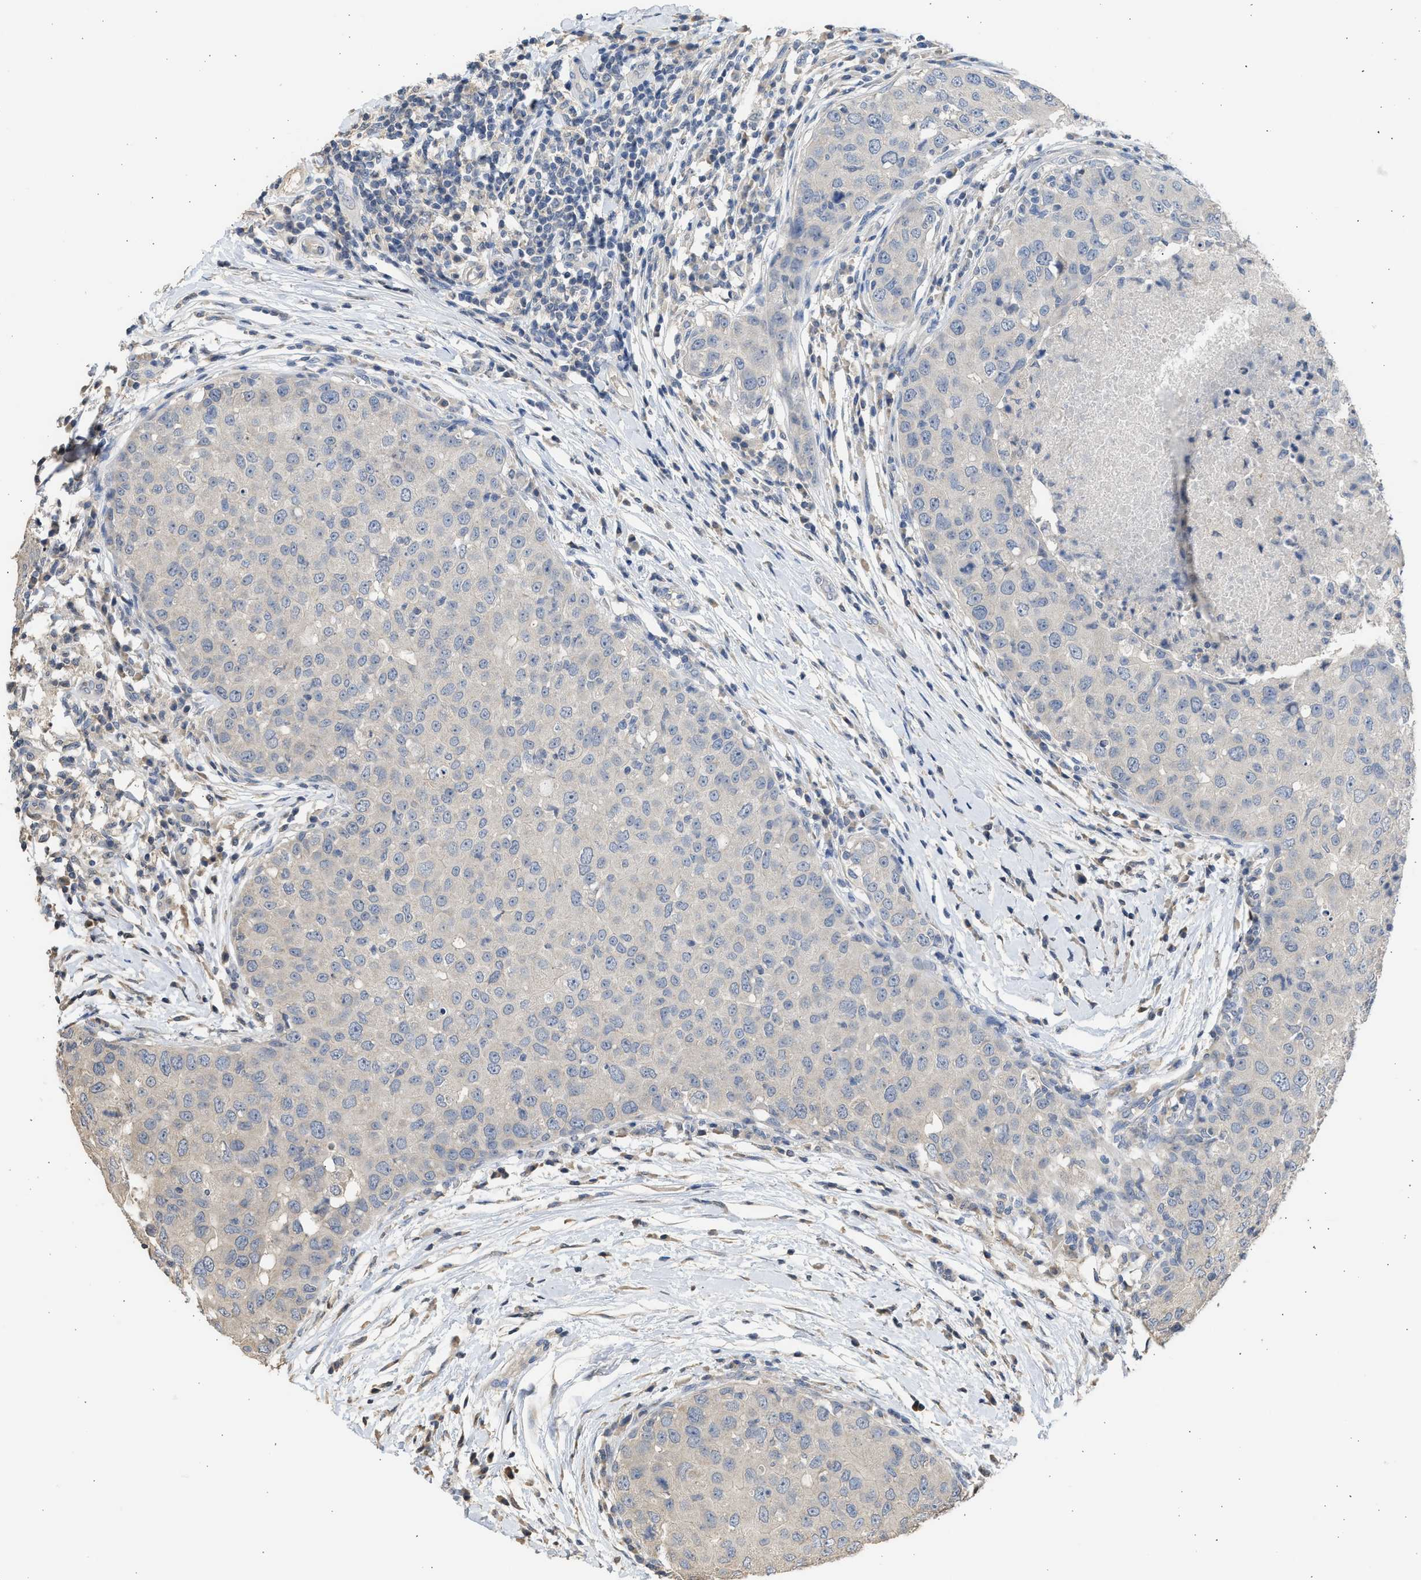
{"staining": {"intensity": "negative", "quantity": "none", "location": "none"}, "tissue": "breast cancer", "cell_type": "Tumor cells", "image_type": "cancer", "snomed": [{"axis": "morphology", "description": "Duct carcinoma"}, {"axis": "topography", "description": "Breast"}], "caption": "A high-resolution photomicrograph shows immunohistochemistry staining of breast cancer, which shows no significant expression in tumor cells.", "gene": "SULT2A1", "patient": {"sex": "female", "age": 27}}